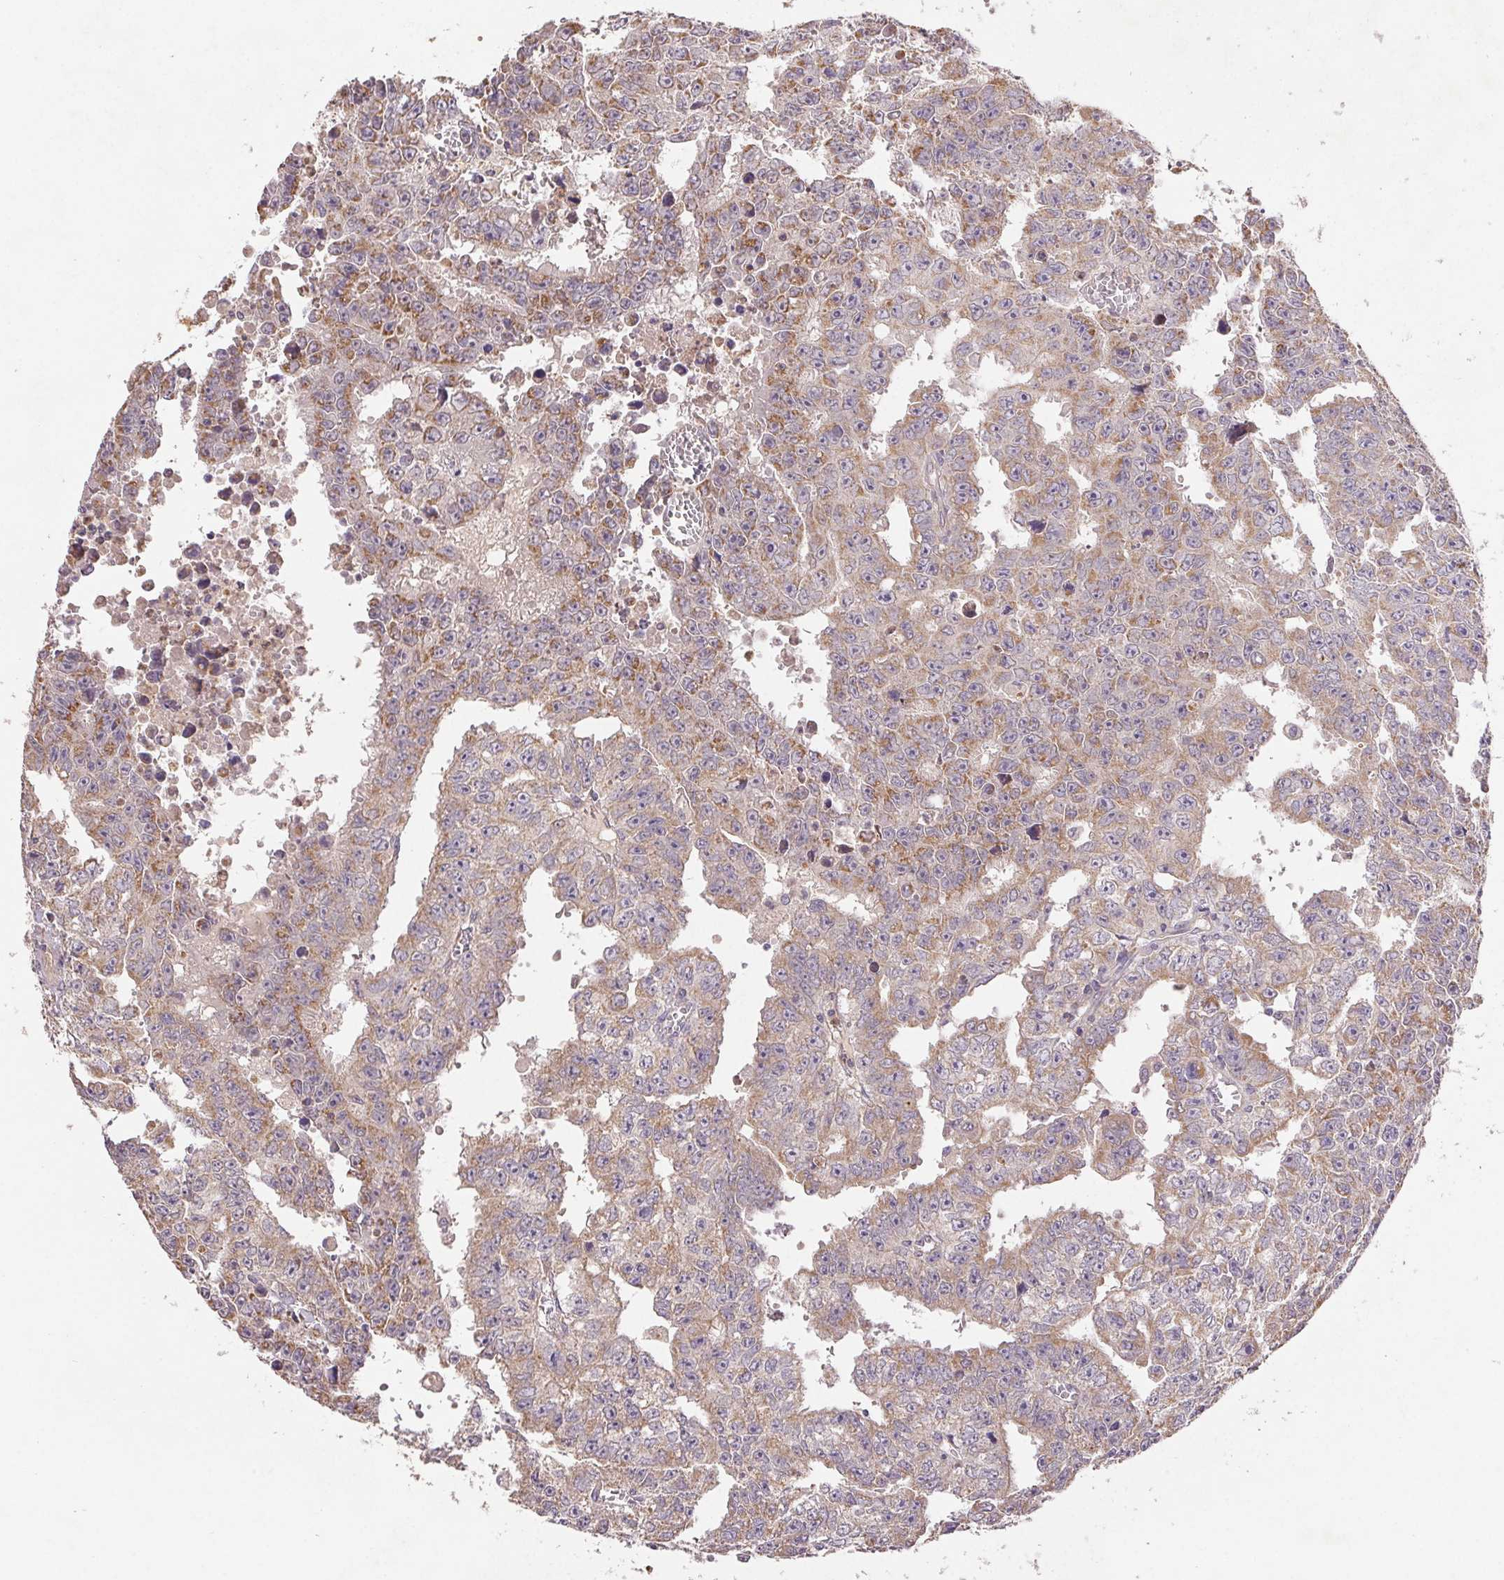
{"staining": {"intensity": "moderate", "quantity": "25%-75%", "location": "cytoplasmic/membranous"}, "tissue": "testis cancer", "cell_type": "Tumor cells", "image_type": "cancer", "snomed": [{"axis": "morphology", "description": "Carcinoma, Embryonal, NOS"}, {"axis": "morphology", "description": "Teratoma, malignant, NOS"}, {"axis": "topography", "description": "Testis"}], "caption": "A medium amount of moderate cytoplasmic/membranous expression is appreciated in approximately 25%-75% of tumor cells in testis malignant teratoma tissue.", "gene": "RAB11A", "patient": {"sex": "male", "age": 24}}